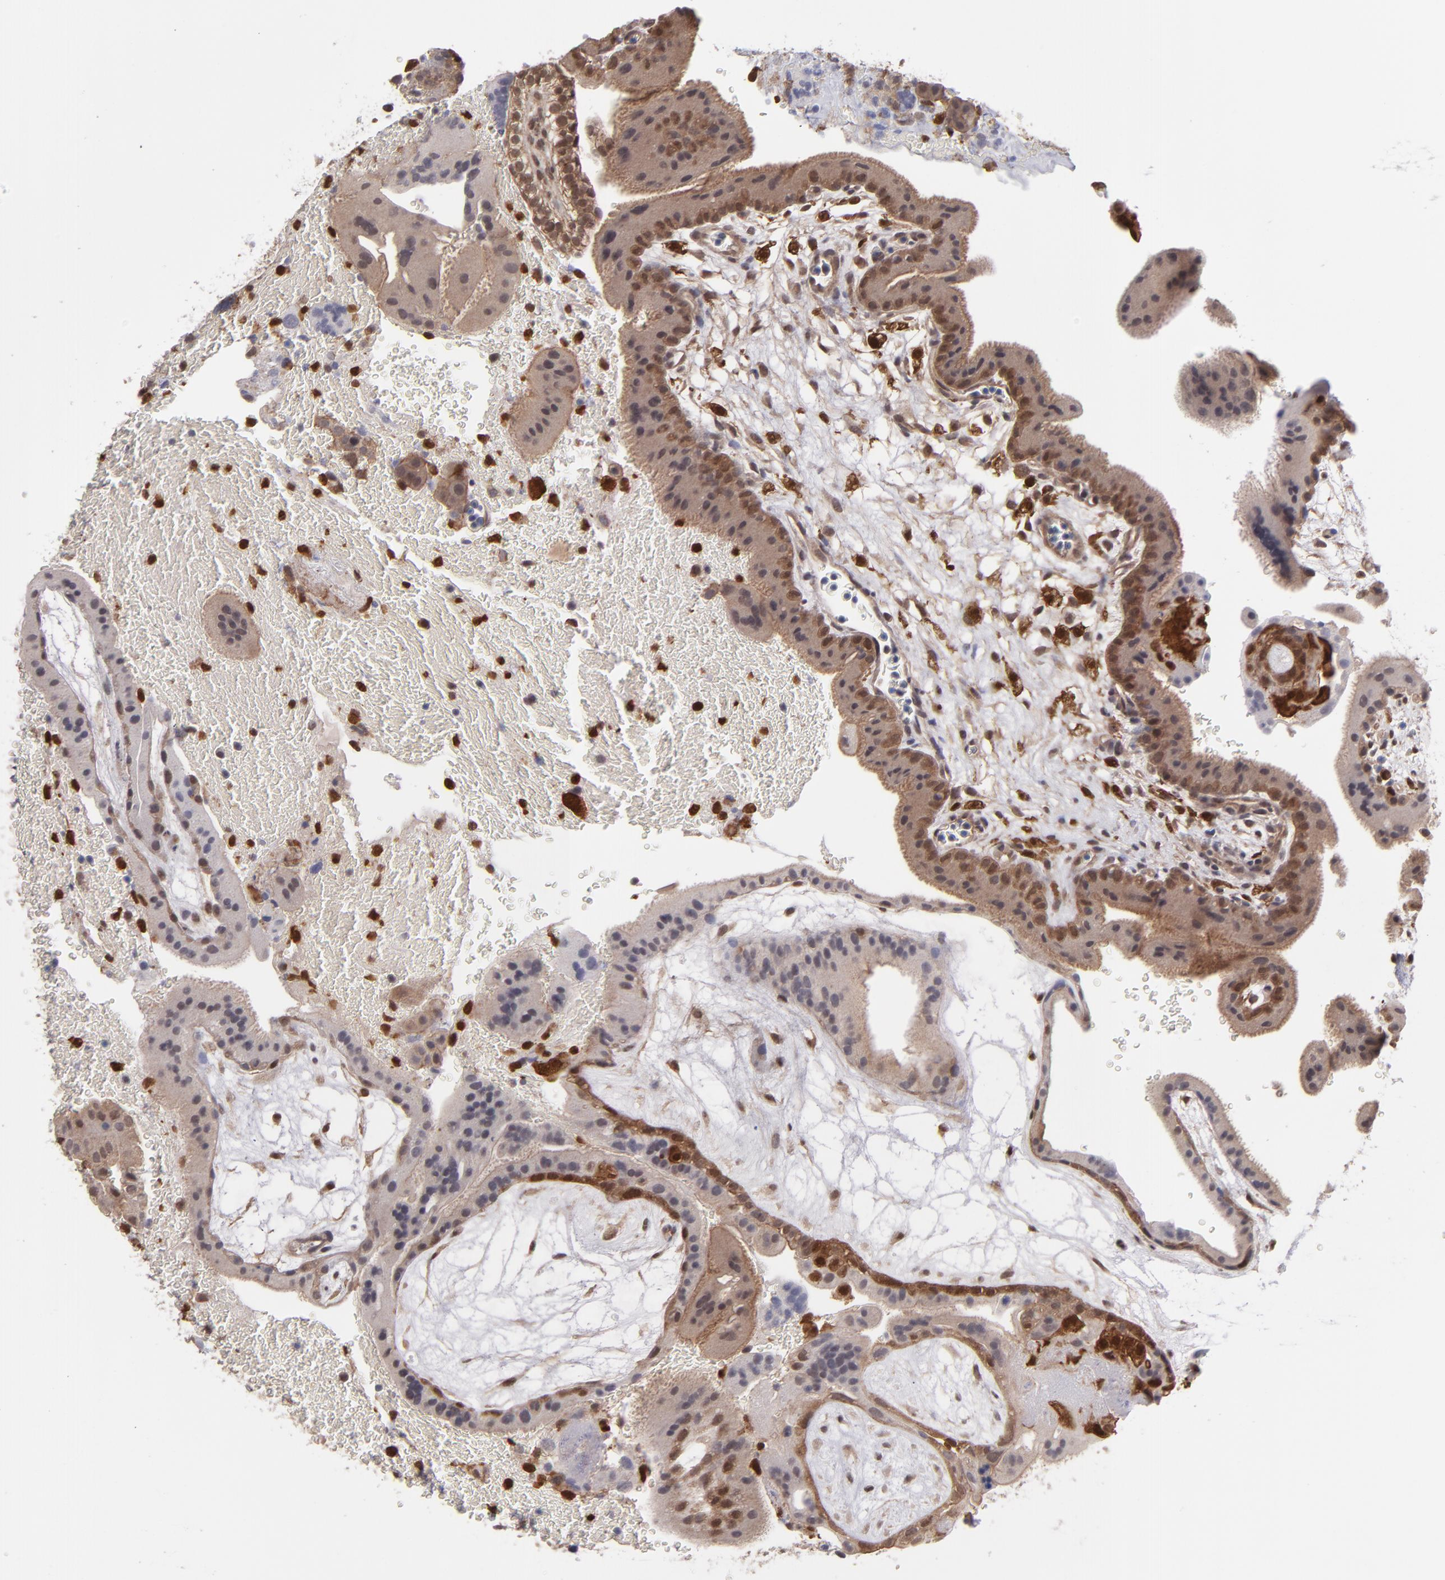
{"staining": {"intensity": "strong", "quantity": ">75%", "location": "cytoplasmic/membranous,nuclear"}, "tissue": "placenta", "cell_type": "Decidual cells", "image_type": "normal", "snomed": [{"axis": "morphology", "description": "Normal tissue, NOS"}, {"axis": "topography", "description": "Placenta"}], "caption": "Protein expression analysis of unremarkable human placenta reveals strong cytoplasmic/membranous,nuclear positivity in about >75% of decidual cells.", "gene": "GRB2", "patient": {"sex": "female", "age": 19}}